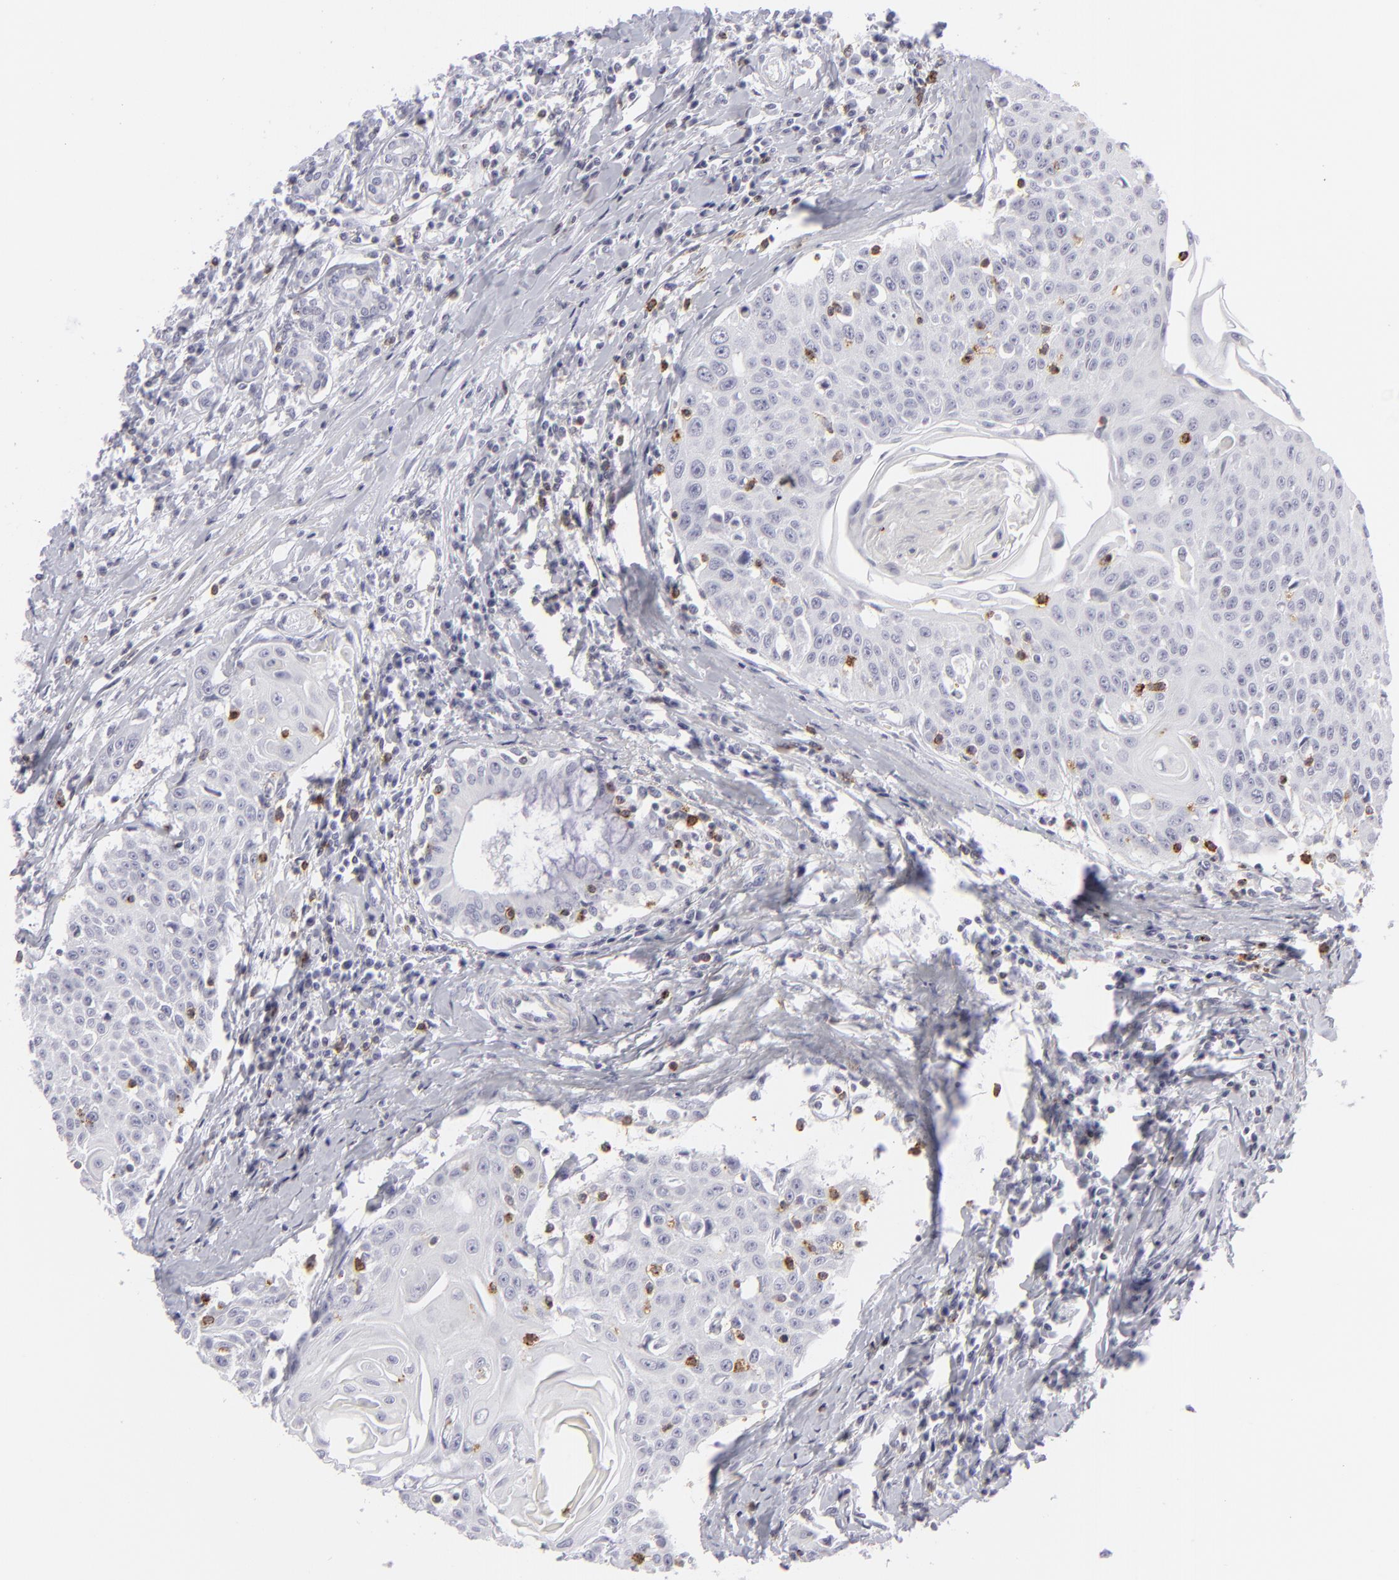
{"staining": {"intensity": "negative", "quantity": "none", "location": "none"}, "tissue": "head and neck cancer", "cell_type": "Tumor cells", "image_type": "cancer", "snomed": [{"axis": "morphology", "description": "Squamous cell carcinoma, NOS"}, {"axis": "morphology", "description": "Squamous cell carcinoma, metastatic, NOS"}, {"axis": "topography", "description": "Lymph node"}, {"axis": "topography", "description": "Salivary gland"}, {"axis": "topography", "description": "Head-Neck"}], "caption": "A micrograph of human head and neck metastatic squamous cell carcinoma is negative for staining in tumor cells. The staining was performed using DAB to visualize the protein expression in brown, while the nuclei were stained in blue with hematoxylin (Magnification: 20x).", "gene": "CD7", "patient": {"sex": "female", "age": 74}}